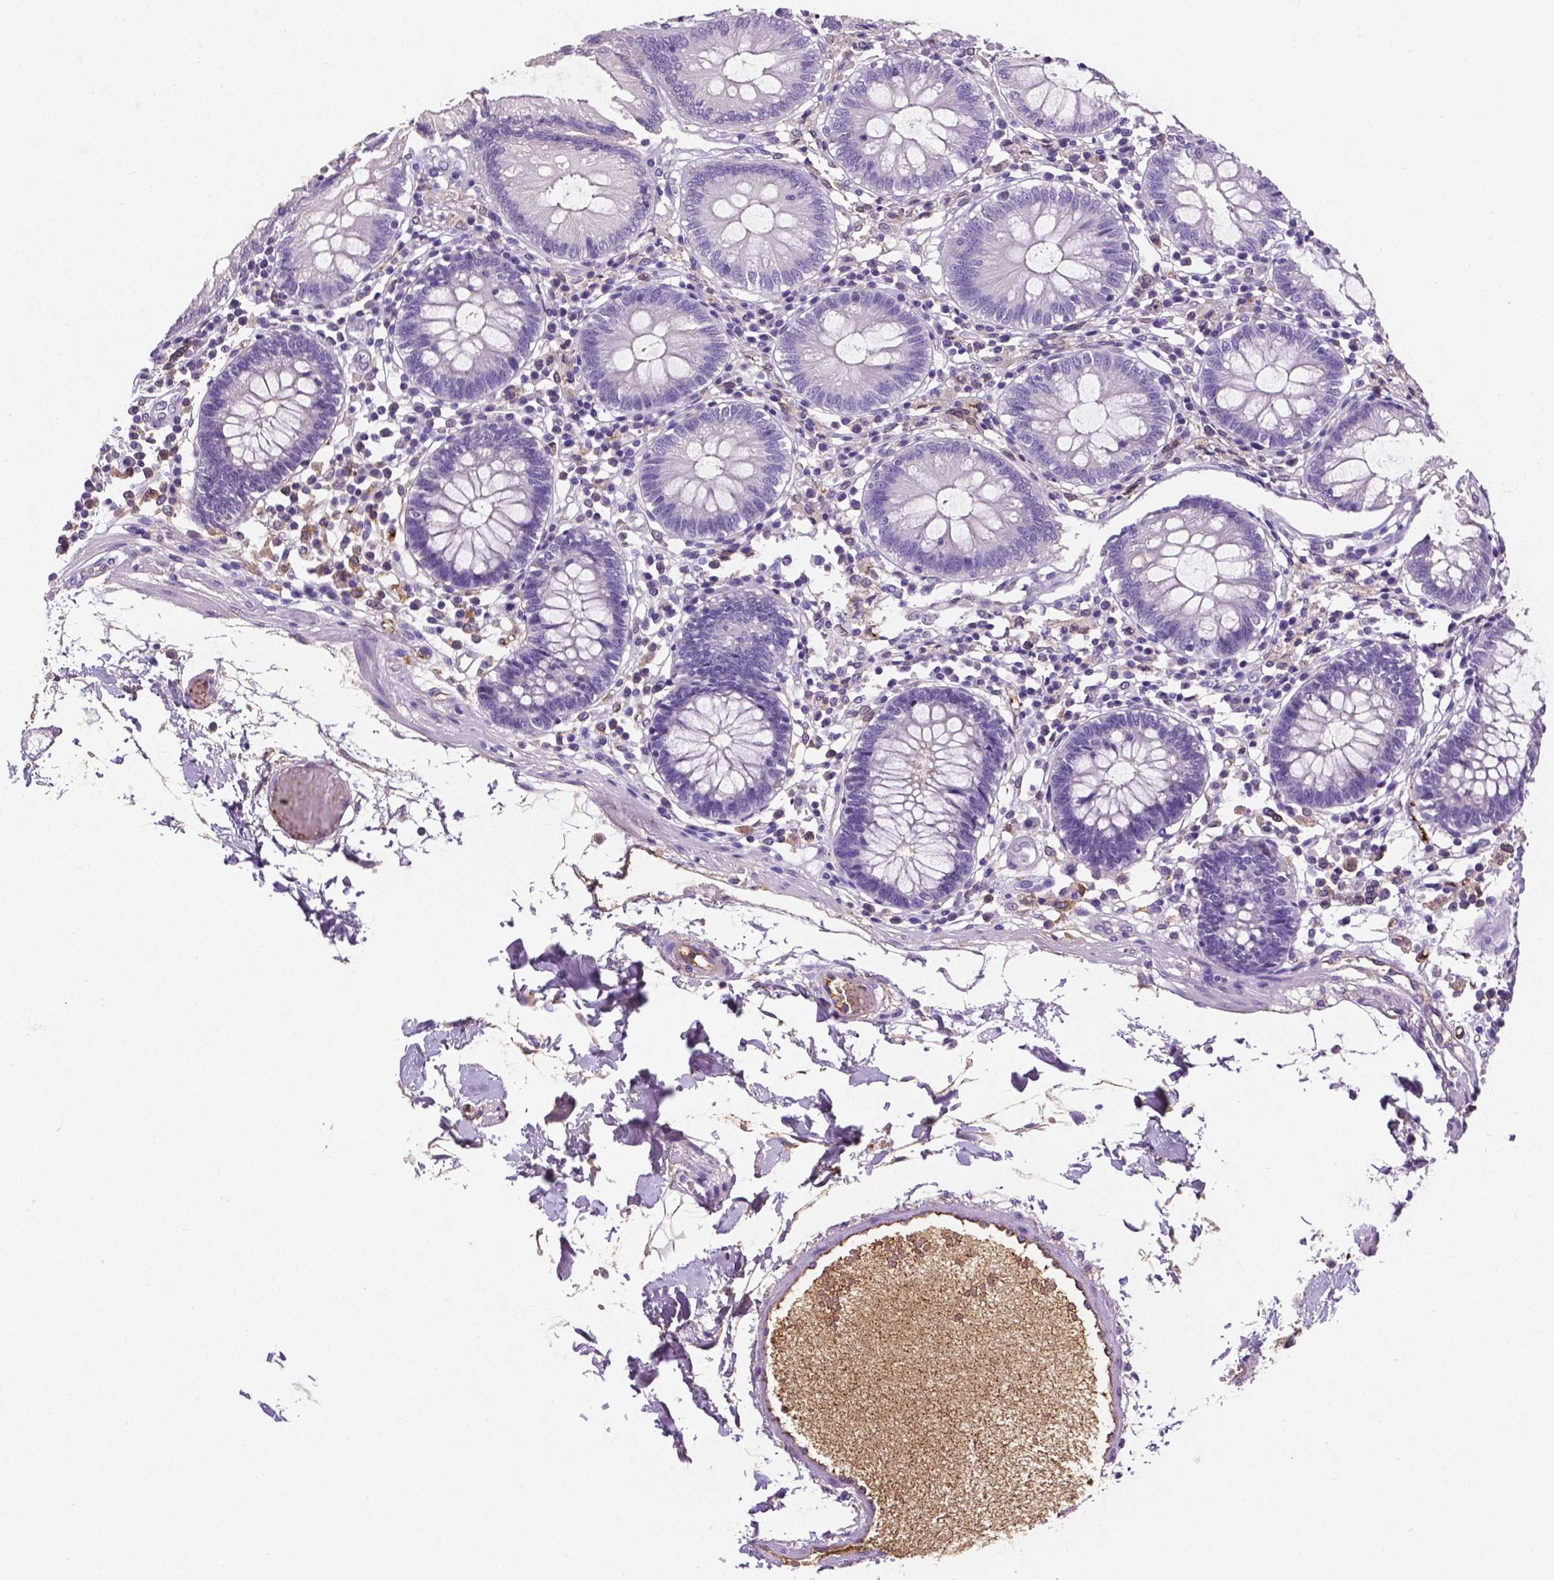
{"staining": {"intensity": "negative", "quantity": "none", "location": "none"}, "tissue": "colon", "cell_type": "Endothelial cells", "image_type": "normal", "snomed": [{"axis": "morphology", "description": "Normal tissue, NOS"}, {"axis": "morphology", "description": "Adenocarcinoma, NOS"}, {"axis": "topography", "description": "Colon"}], "caption": "A photomicrograph of colon stained for a protein exhibits no brown staining in endothelial cells. Nuclei are stained in blue.", "gene": "APOE", "patient": {"sex": "male", "age": 83}}